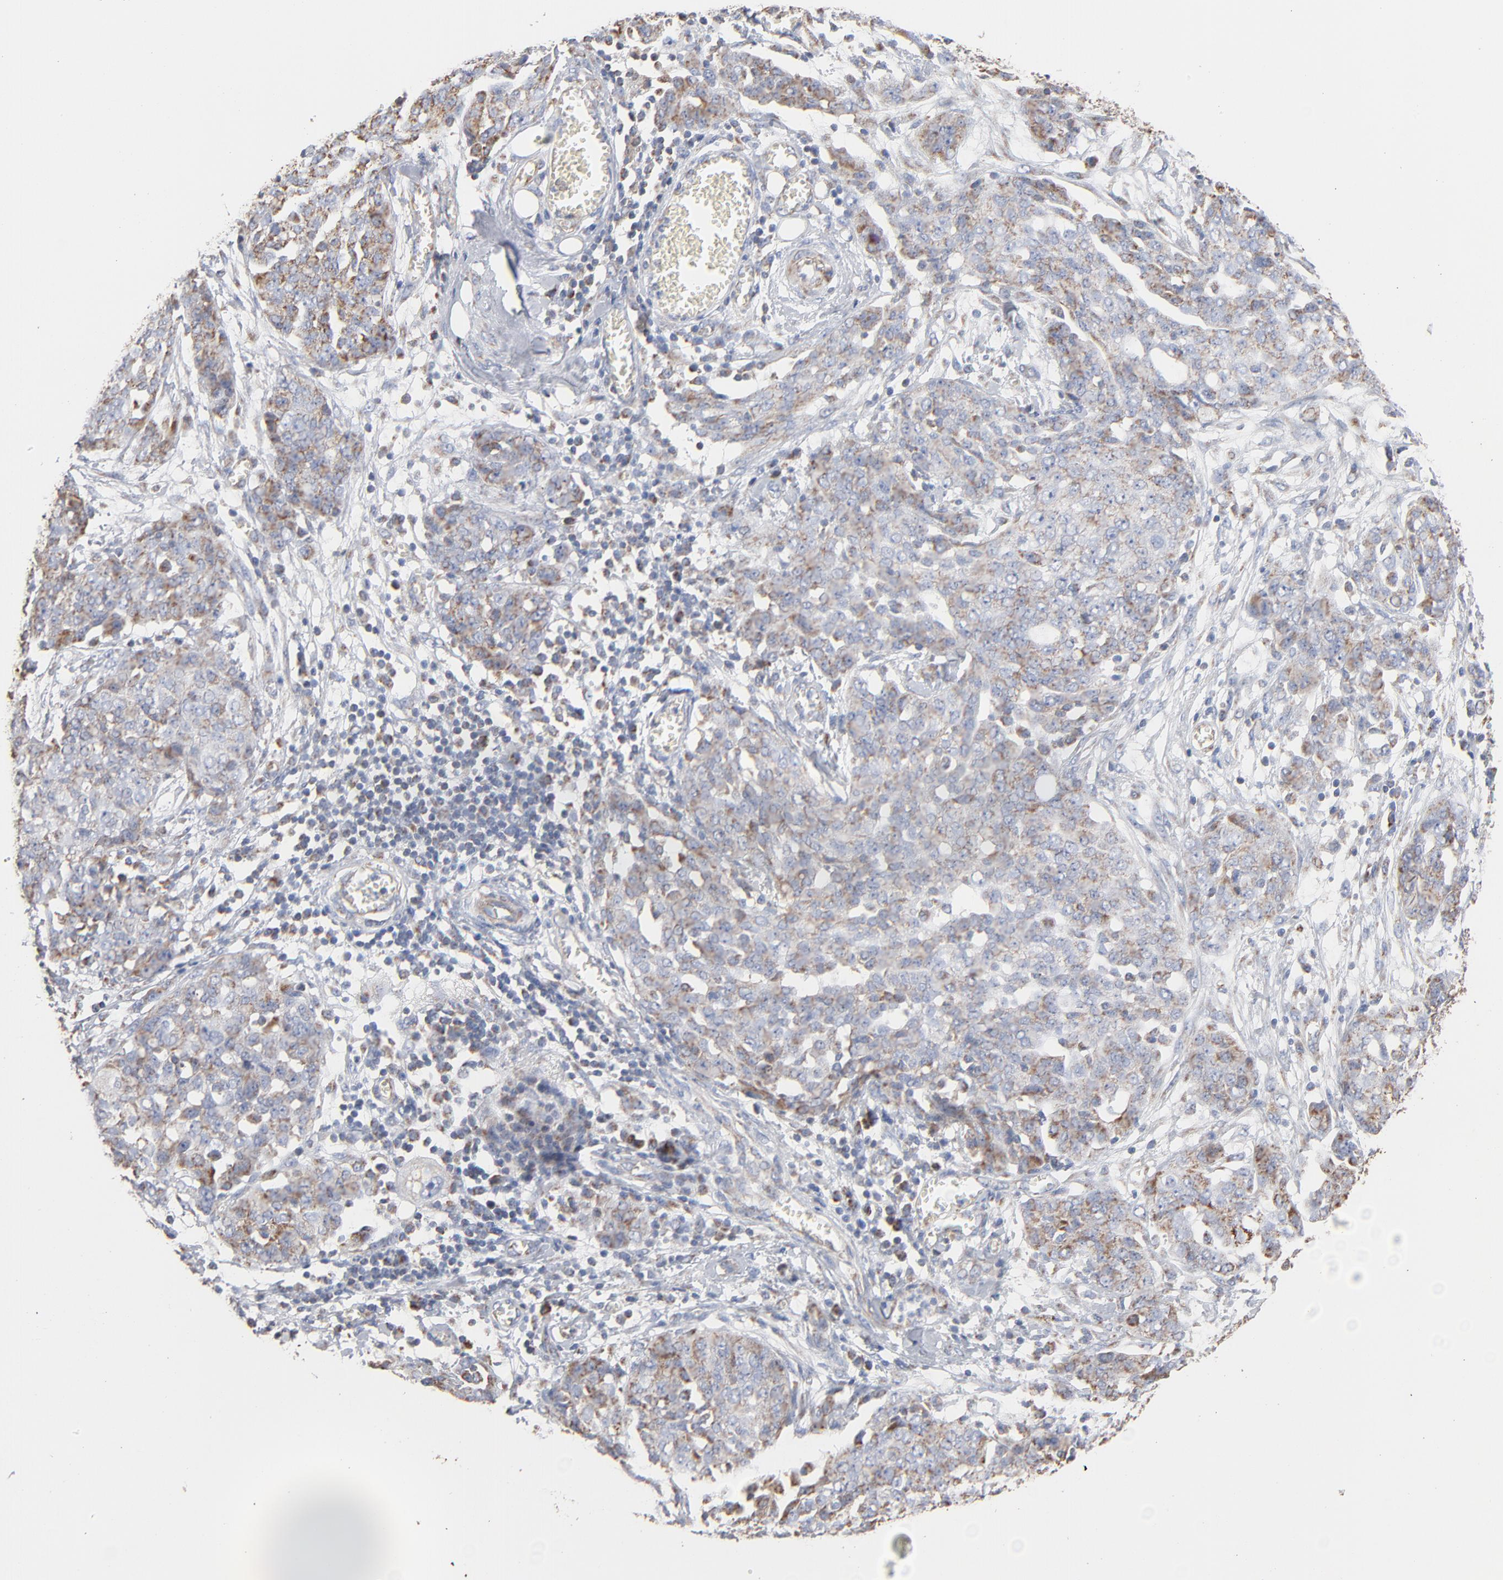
{"staining": {"intensity": "moderate", "quantity": "25%-75%", "location": "cytoplasmic/membranous"}, "tissue": "ovarian cancer", "cell_type": "Tumor cells", "image_type": "cancer", "snomed": [{"axis": "morphology", "description": "Cystadenocarcinoma, serous, NOS"}, {"axis": "topography", "description": "Soft tissue"}, {"axis": "topography", "description": "Ovary"}], "caption": "The immunohistochemical stain shows moderate cytoplasmic/membranous staining in tumor cells of ovarian cancer tissue. Using DAB (brown) and hematoxylin (blue) stains, captured at high magnification using brightfield microscopy.", "gene": "UQCRC1", "patient": {"sex": "female", "age": 57}}